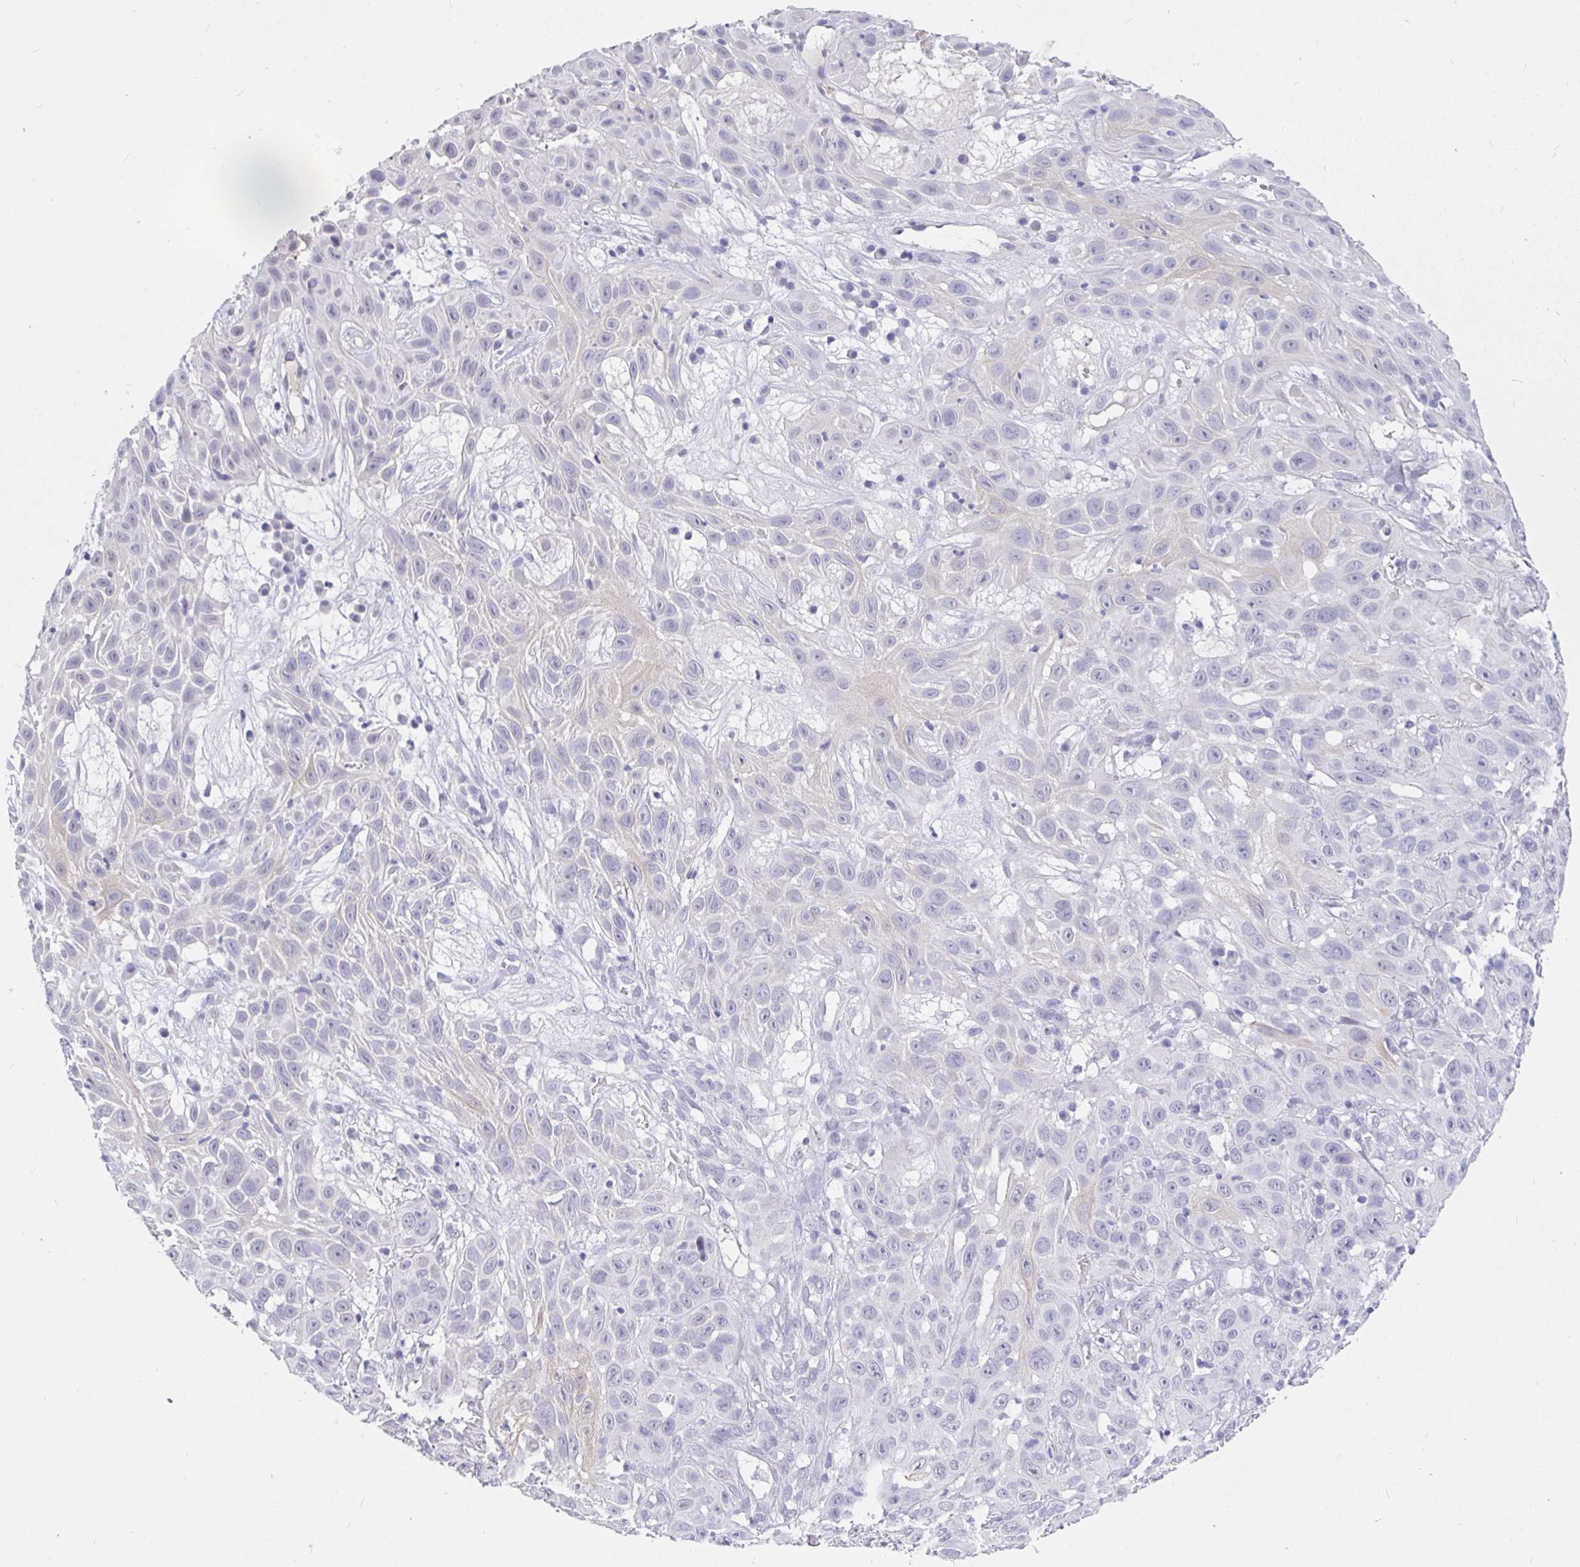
{"staining": {"intensity": "negative", "quantity": "none", "location": "none"}, "tissue": "skin cancer", "cell_type": "Tumor cells", "image_type": "cancer", "snomed": [{"axis": "morphology", "description": "Squamous cell carcinoma, NOS"}, {"axis": "topography", "description": "Skin"}], "caption": "Skin cancer (squamous cell carcinoma) was stained to show a protein in brown. There is no significant expression in tumor cells. Nuclei are stained in blue.", "gene": "EZHIP", "patient": {"sex": "male", "age": 82}}